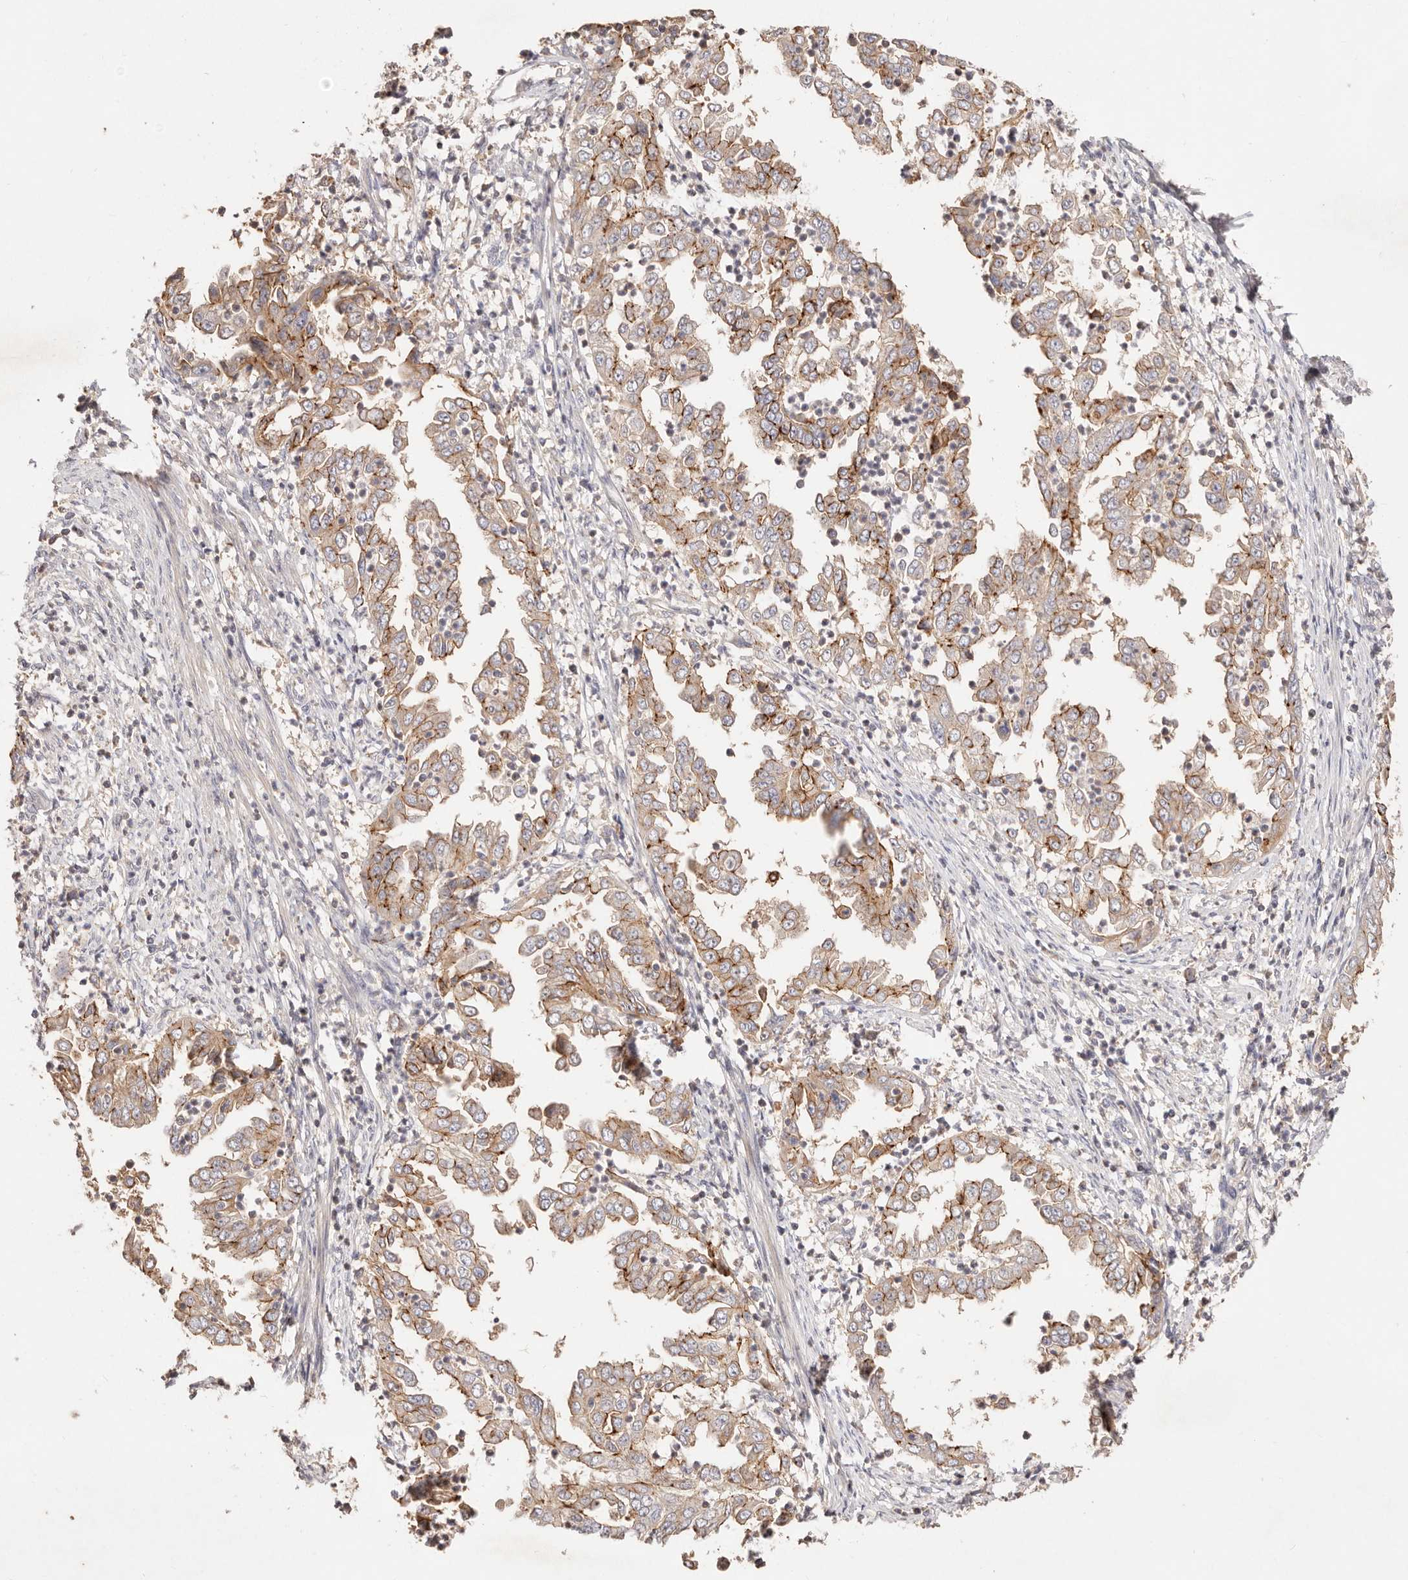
{"staining": {"intensity": "moderate", "quantity": "25%-75%", "location": "cytoplasmic/membranous"}, "tissue": "endometrial cancer", "cell_type": "Tumor cells", "image_type": "cancer", "snomed": [{"axis": "morphology", "description": "Adenocarcinoma, NOS"}, {"axis": "topography", "description": "Endometrium"}], "caption": "Human endometrial cancer stained with a protein marker exhibits moderate staining in tumor cells.", "gene": "CXADR", "patient": {"sex": "female", "age": 85}}